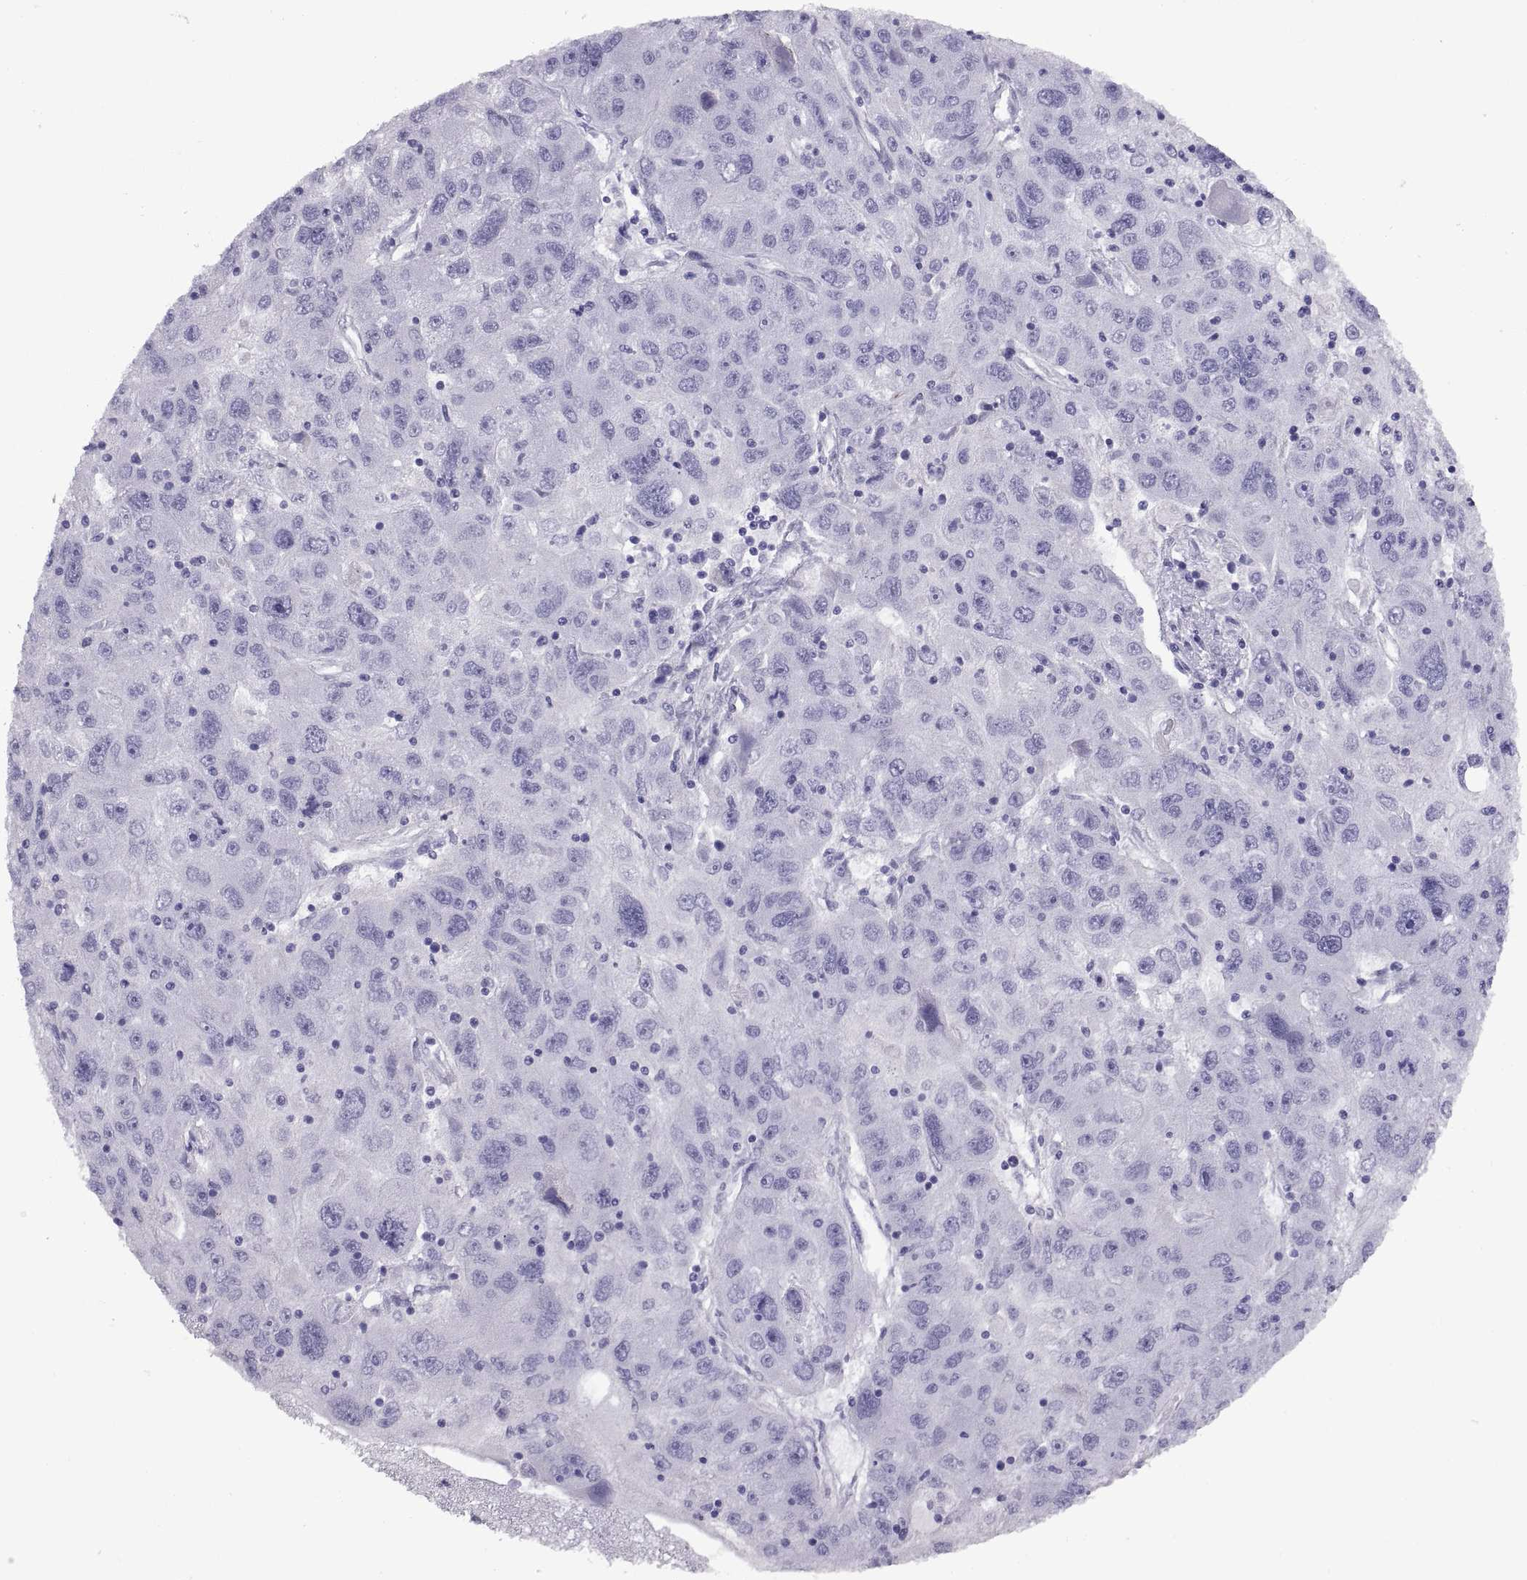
{"staining": {"intensity": "negative", "quantity": "none", "location": "none"}, "tissue": "stomach cancer", "cell_type": "Tumor cells", "image_type": "cancer", "snomed": [{"axis": "morphology", "description": "Adenocarcinoma, NOS"}, {"axis": "topography", "description": "Stomach"}], "caption": "Immunohistochemical staining of stomach adenocarcinoma exhibits no significant staining in tumor cells.", "gene": "RGS20", "patient": {"sex": "male", "age": 56}}